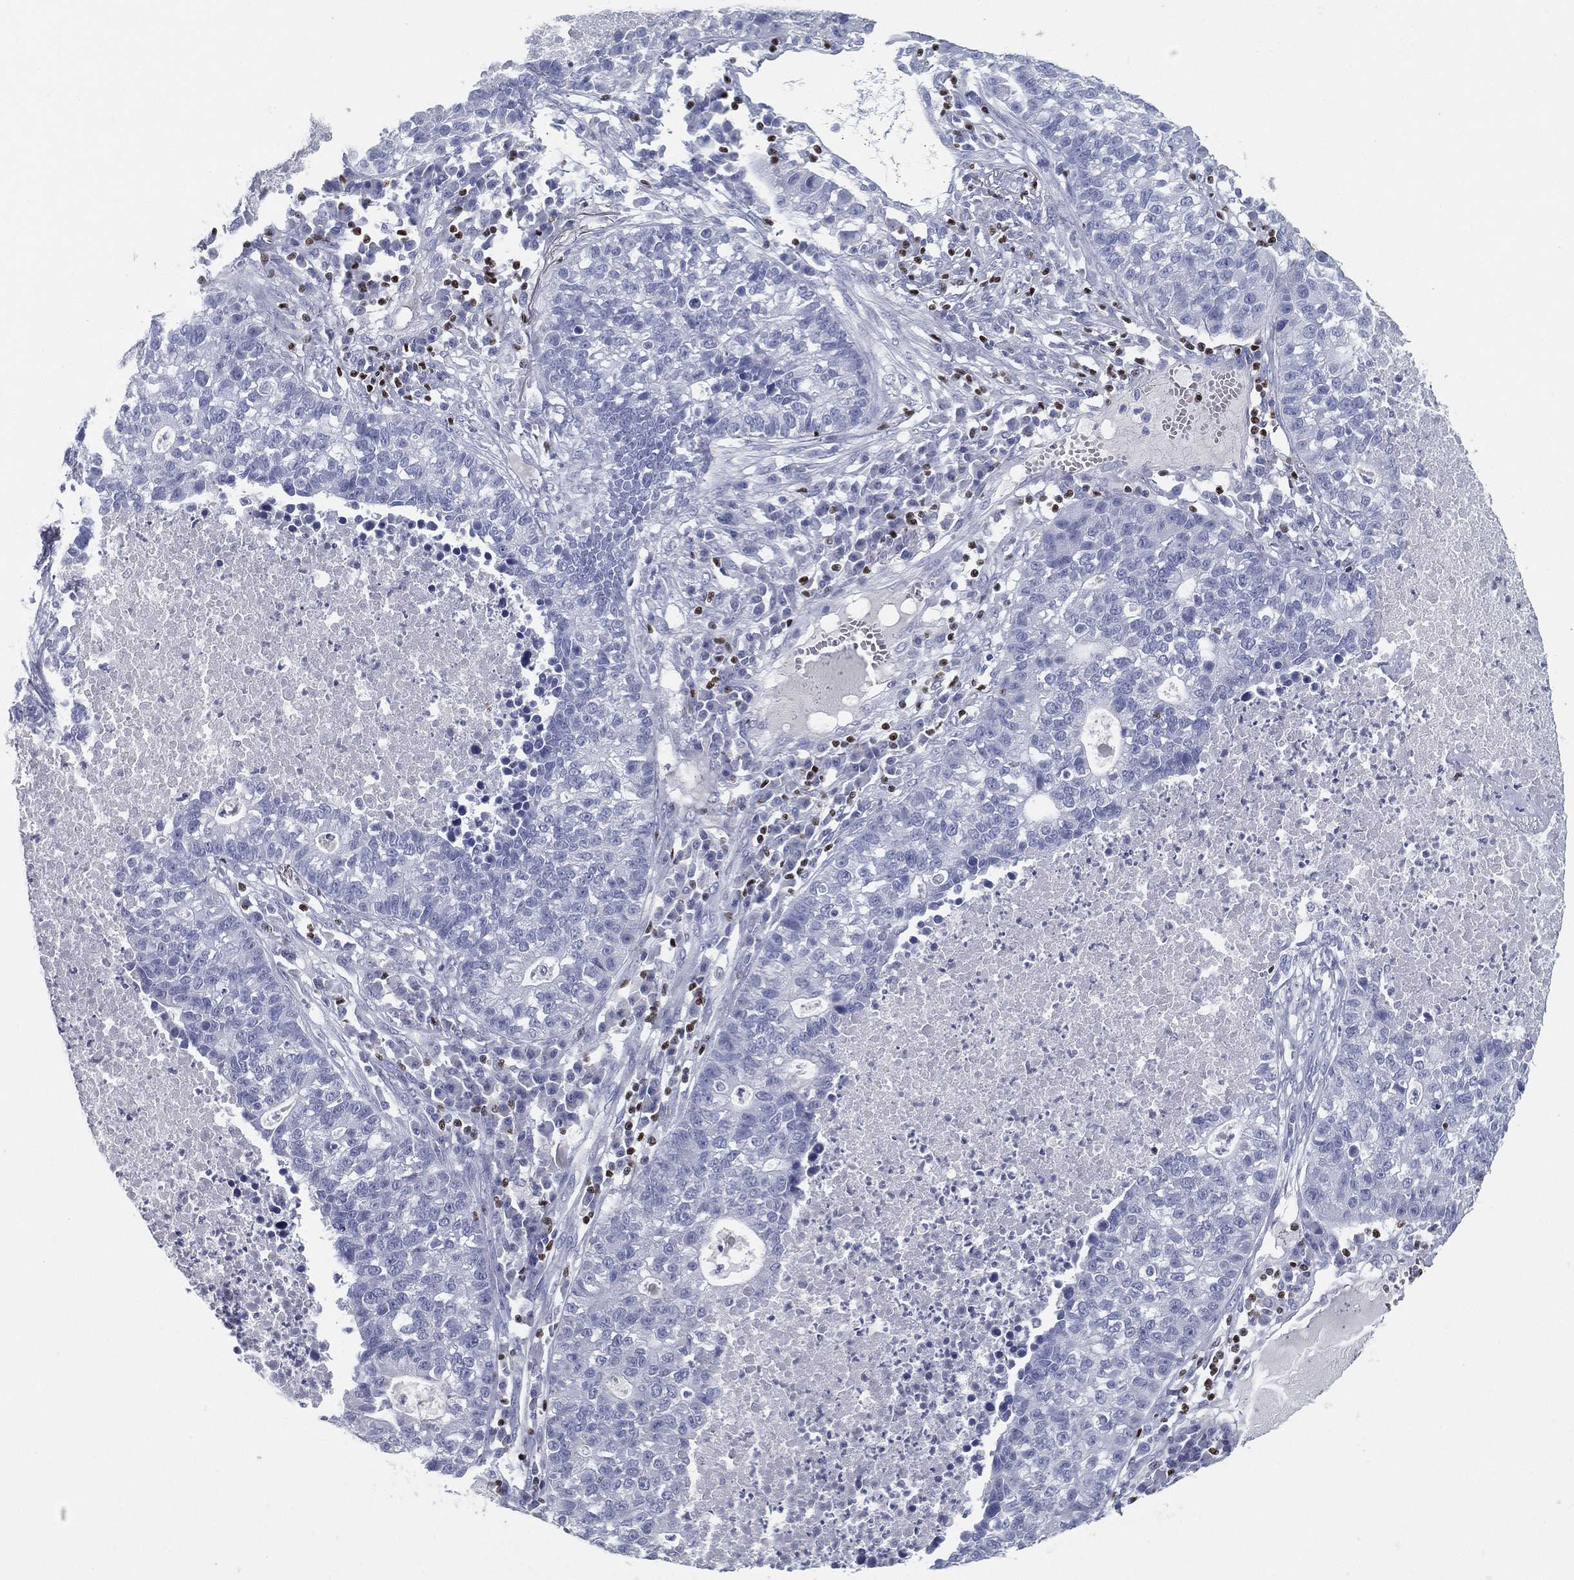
{"staining": {"intensity": "negative", "quantity": "none", "location": "none"}, "tissue": "lung cancer", "cell_type": "Tumor cells", "image_type": "cancer", "snomed": [{"axis": "morphology", "description": "Adenocarcinoma, NOS"}, {"axis": "topography", "description": "Lung"}], "caption": "A histopathology image of human adenocarcinoma (lung) is negative for staining in tumor cells.", "gene": "PYHIN1", "patient": {"sex": "male", "age": 57}}